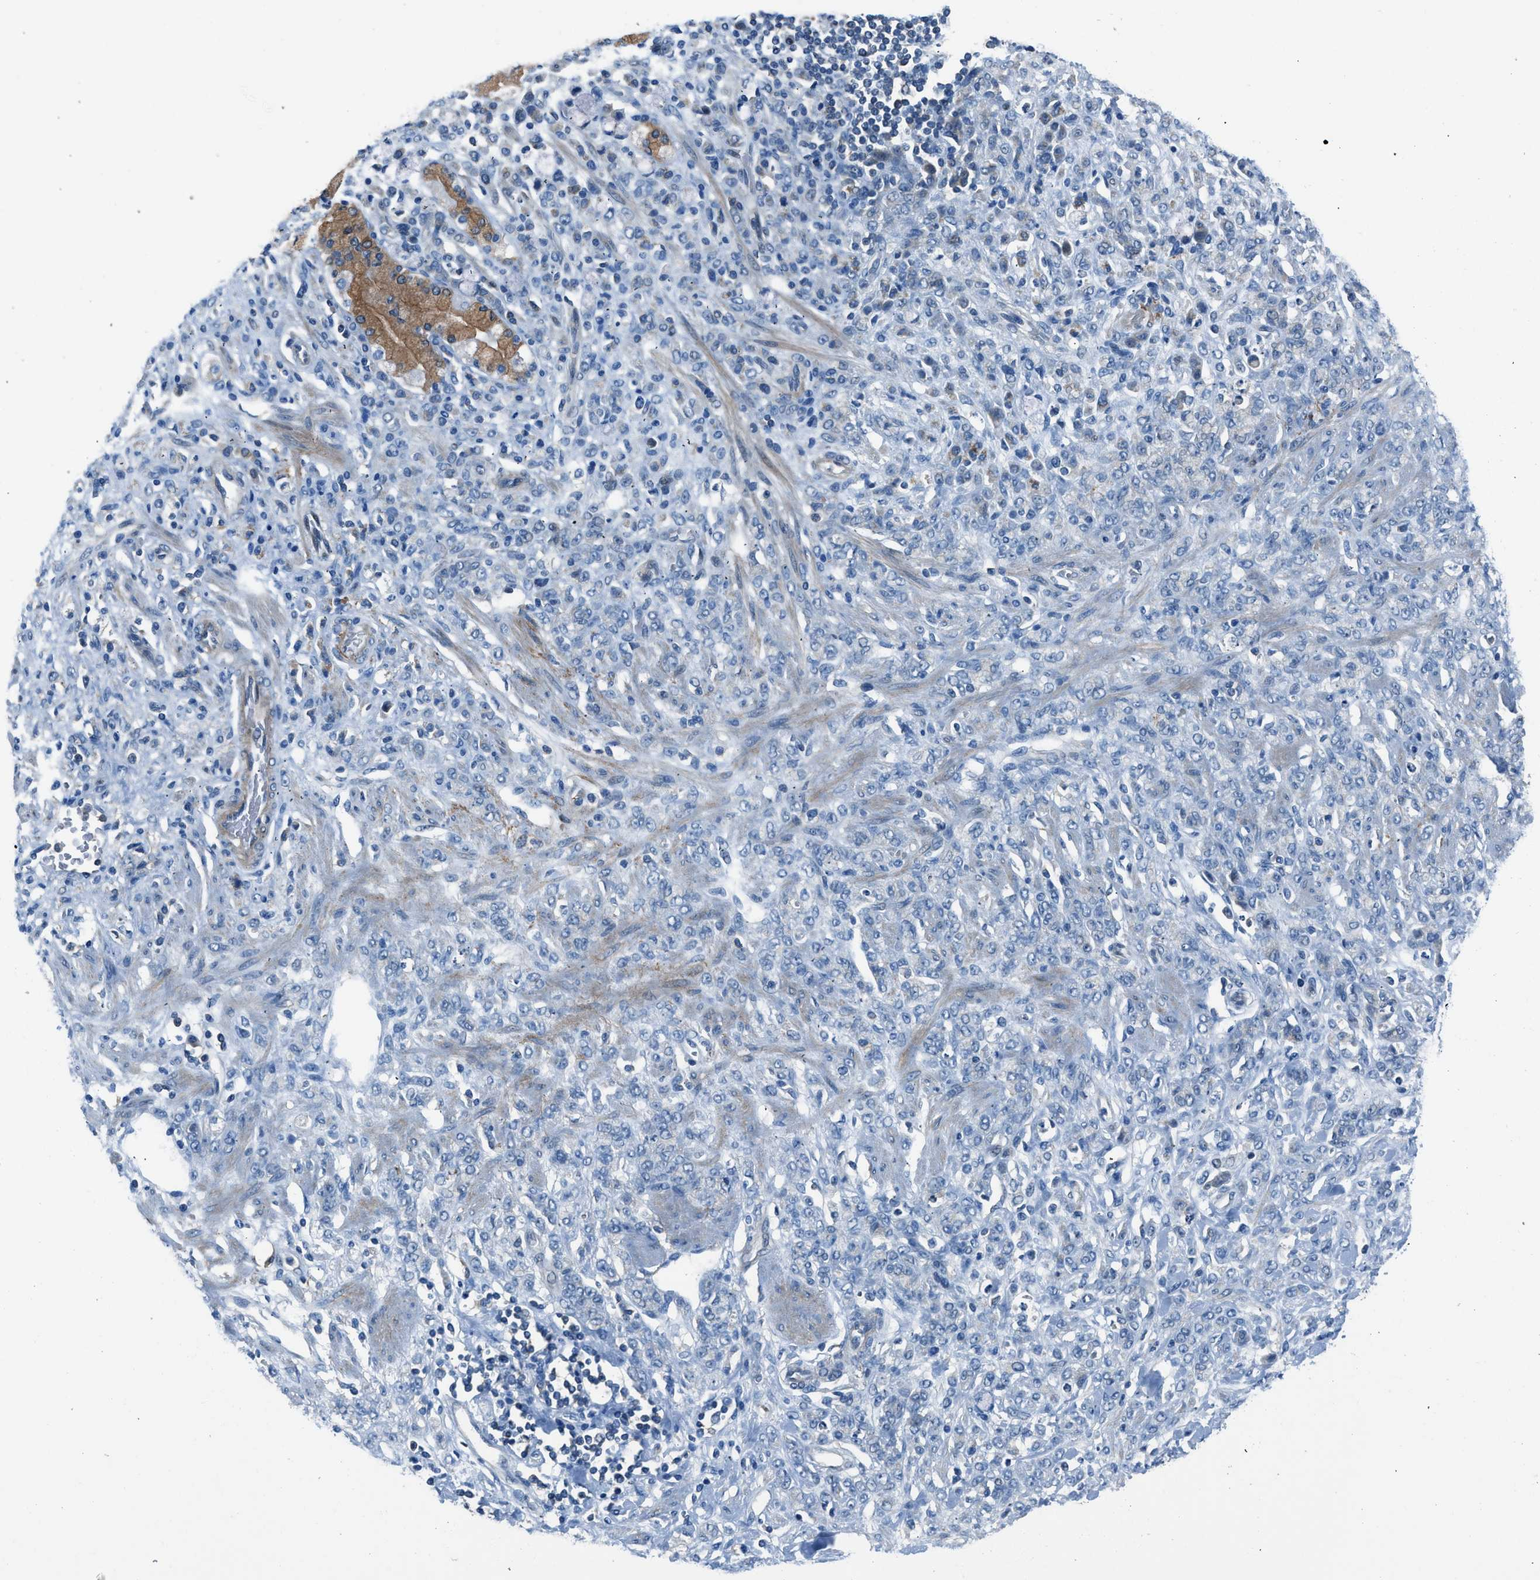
{"staining": {"intensity": "weak", "quantity": "<25%", "location": "cytoplasmic/membranous"}, "tissue": "stomach cancer", "cell_type": "Tumor cells", "image_type": "cancer", "snomed": [{"axis": "morphology", "description": "Normal tissue, NOS"}, {"axis": "morphology", "description": "Adenocarcinoma, NOS"}, {"axis": "topography", "description": "Stomach"}], "caption": "DAB immunohistochemical staining of human adenocarcinoma (stomach) reveals no significant expression in tumor cells.", "gene": "LMLN", "patient": {"sex": "male", "age": 82}}